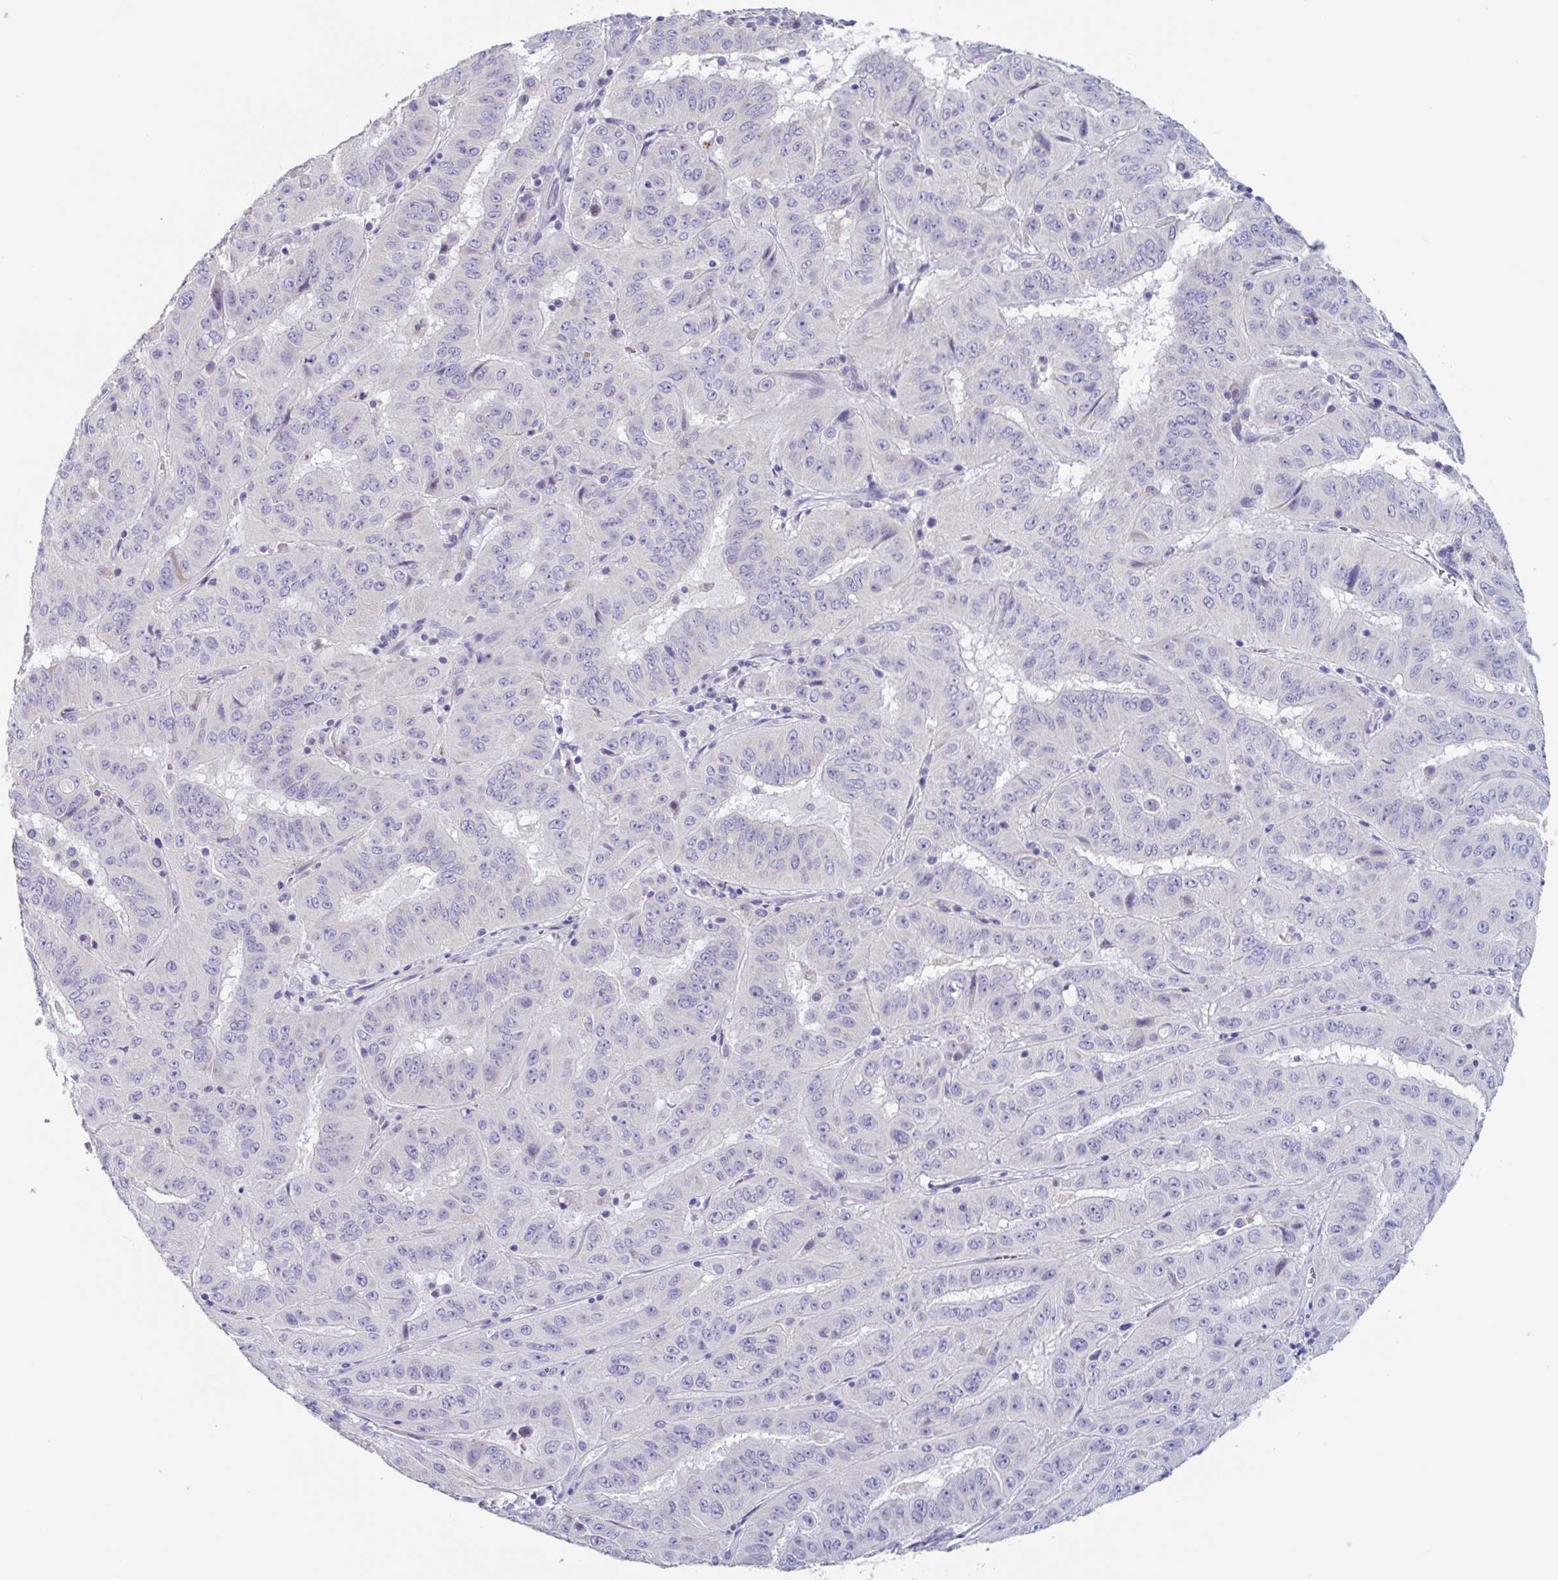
{"staining": {"intensity": "negative", "quantity": "none", "location": "none"}, "tissue": "pancreatic cancer", "cell_type": "Tumor cells", "image_type": "cancer", "snomed": [{"axis": "morphology", "description": "Adenocarcinoma, NOS"}, {"axis": "topography", "description": "Pancreas"}], "caption": "Immunohistochemical staining of adenocarcinoma (pancreatic) exhibits no significant staining in tumor cells.", "gene": "ABHD16A", "patient": {"sex": "male", "age": 63}}